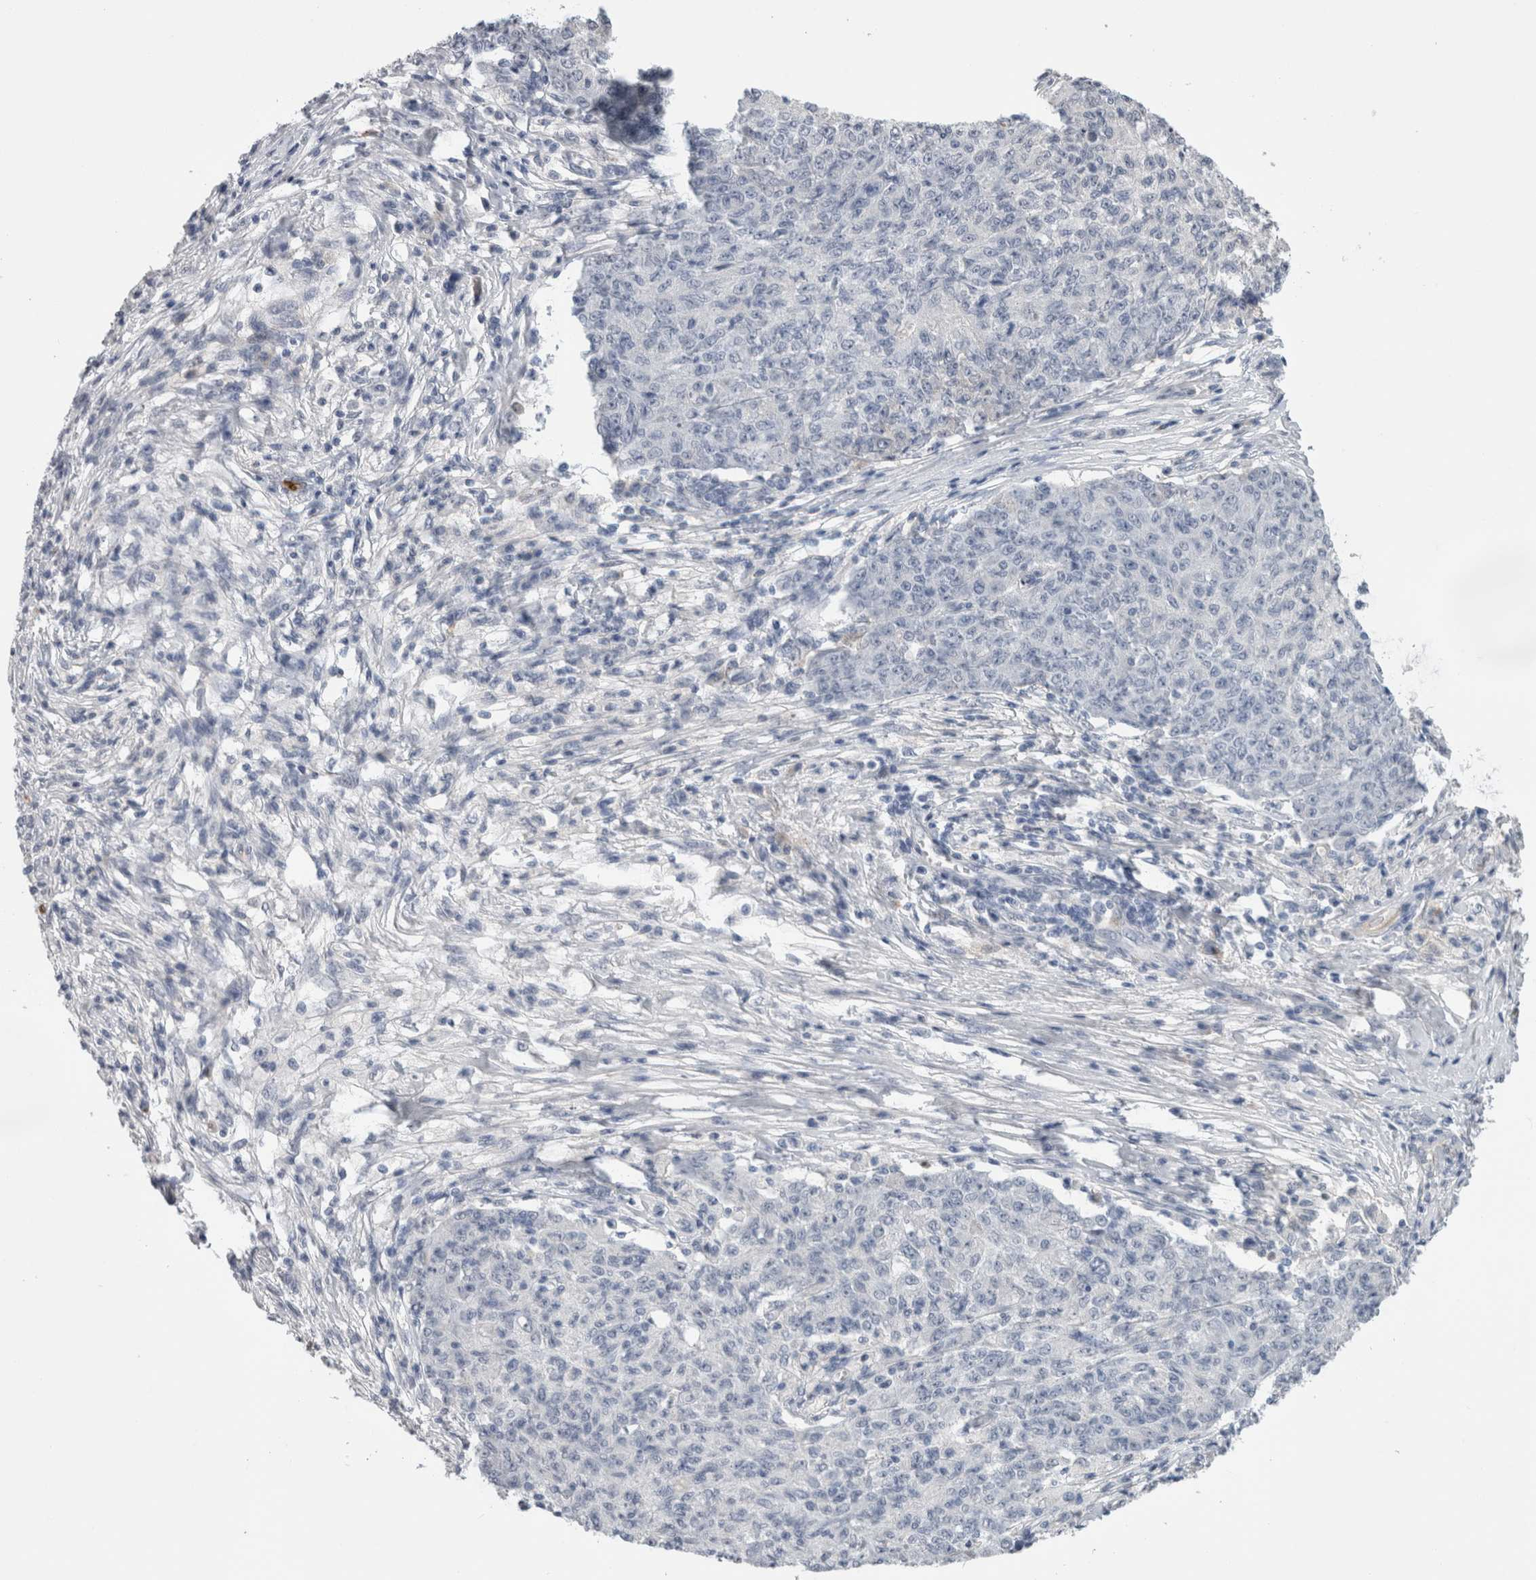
{"staining": {"intensity": "negative", "quantity": "none", "location": "none"}, "tissue": "ovarian cancer", "cell_type": "Tumor cells", "image_type": "cancer", "snomed": [{"axis": "morphology", "description": "Carcinoma, endometroid"}, {"axis": "topography", "description": "Ovary"}], "caption": "Immunohistochemistry (IHC) of human endometroid carcinoma (ovarian) reveals no staining in tumor cells. (DAB (3,3'-diaminobenzidine) immunohistochemistry (IHC) with hematoxylin counter stain).", "gene": "FABP4", "patient": {"sex": "female", "age": 42}}